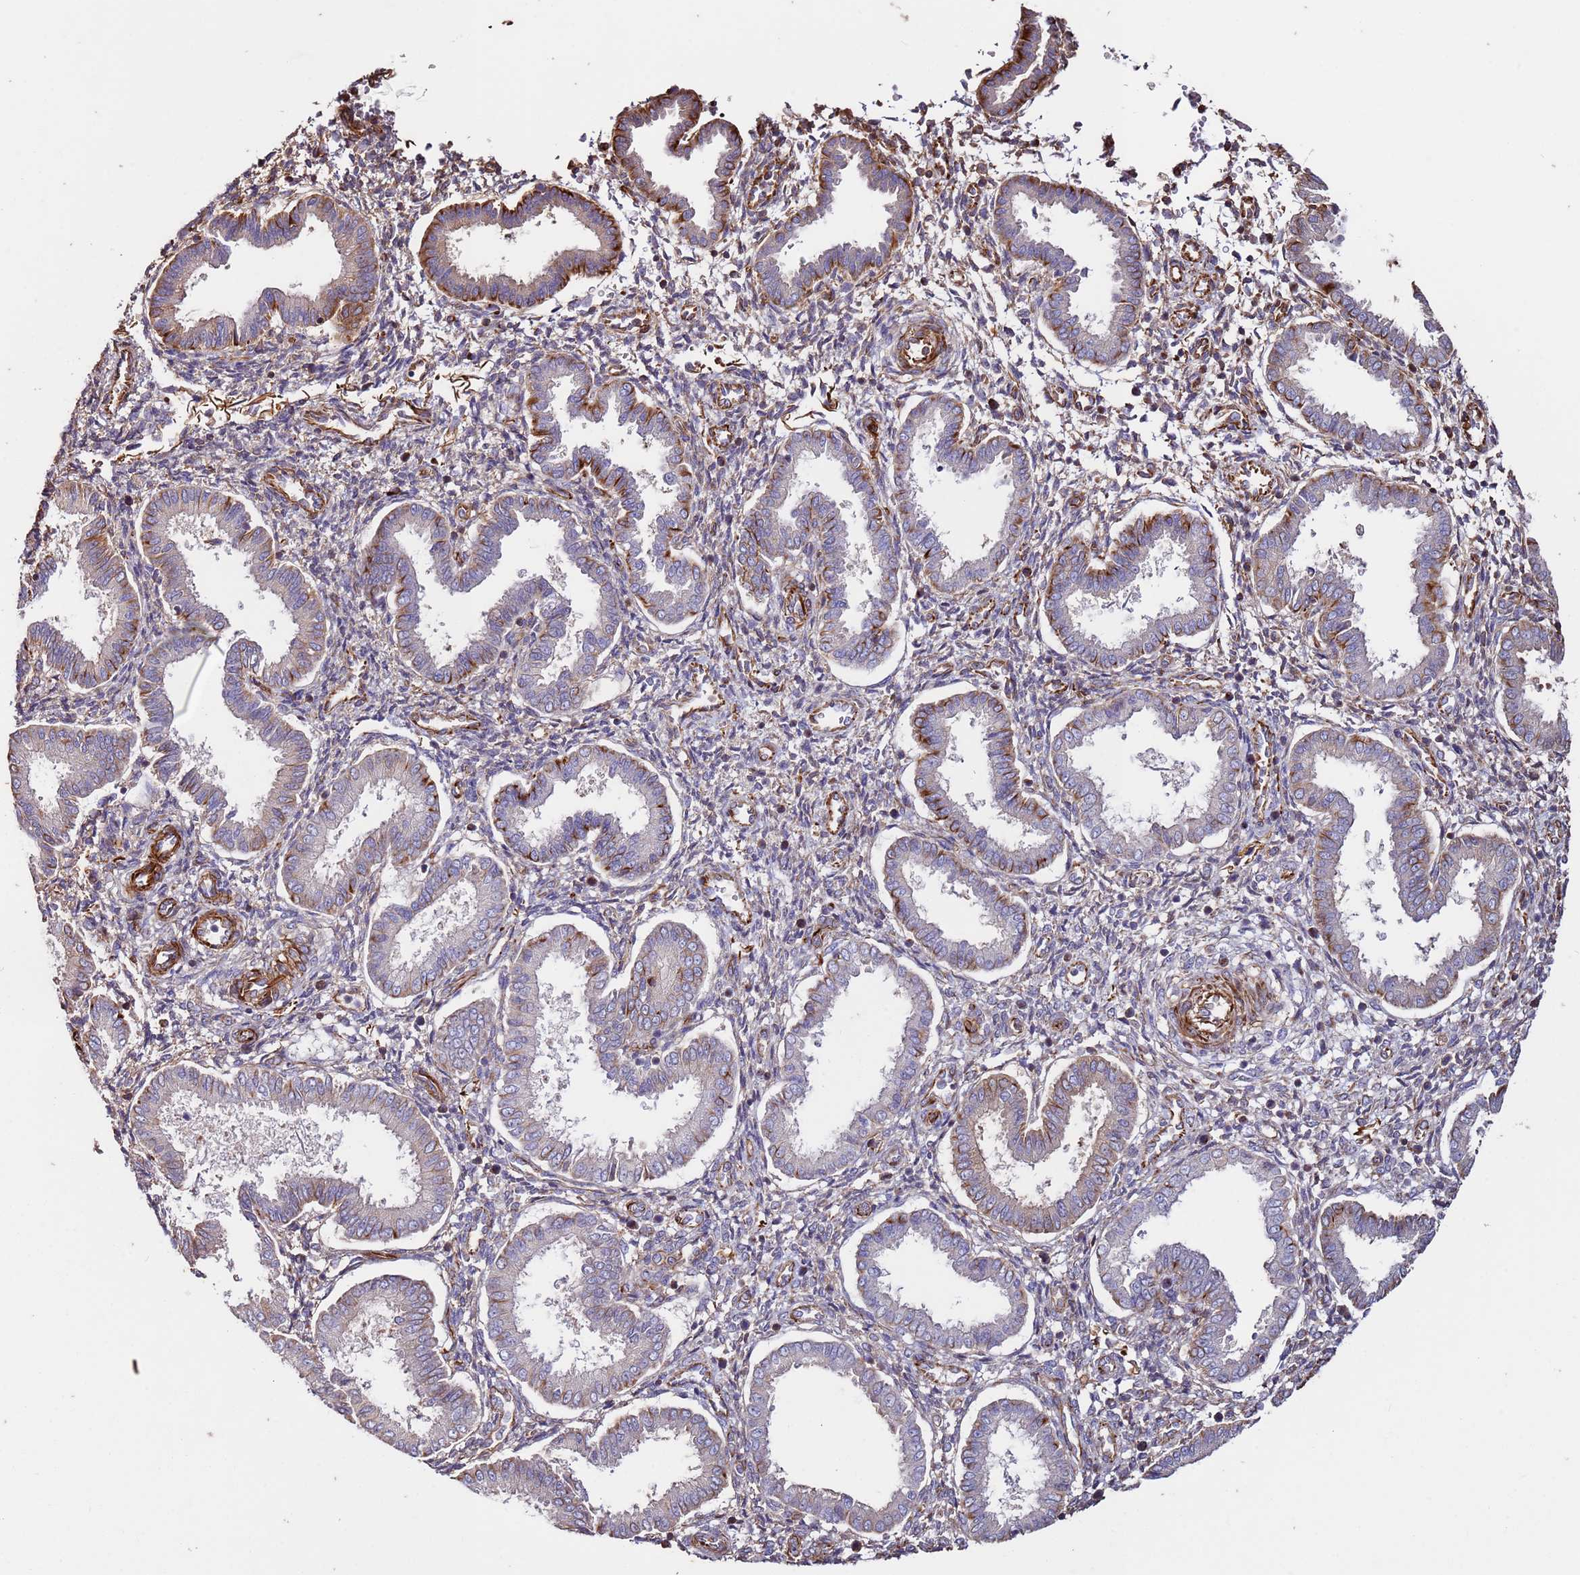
{"staining": {"intensity": "moderate", "quantity": "25%-75%", "location": "cytoplasmic/membranous"}, "tissue": "endometrium", "cell_type": "Cells in endometrial stroma", "image_type": "normal", "snomed": [{"axis": "morphology", "description": "Normal tissue, NOS"}, {"axis": "topography", "description": "Endometrium"}], "caption": "IHC of benign endometrium shows medium levels of moderate cytoplasmic/membranous positivity in approximately 25%-75% of cells in endometrial stroma. (DAB (3,3'-diaminobenzidine) IHC, brown staining for protein, blue staining for nuclei).", "gene": "MRGPRE", "patient": {"sex": "female", "age": 24}}